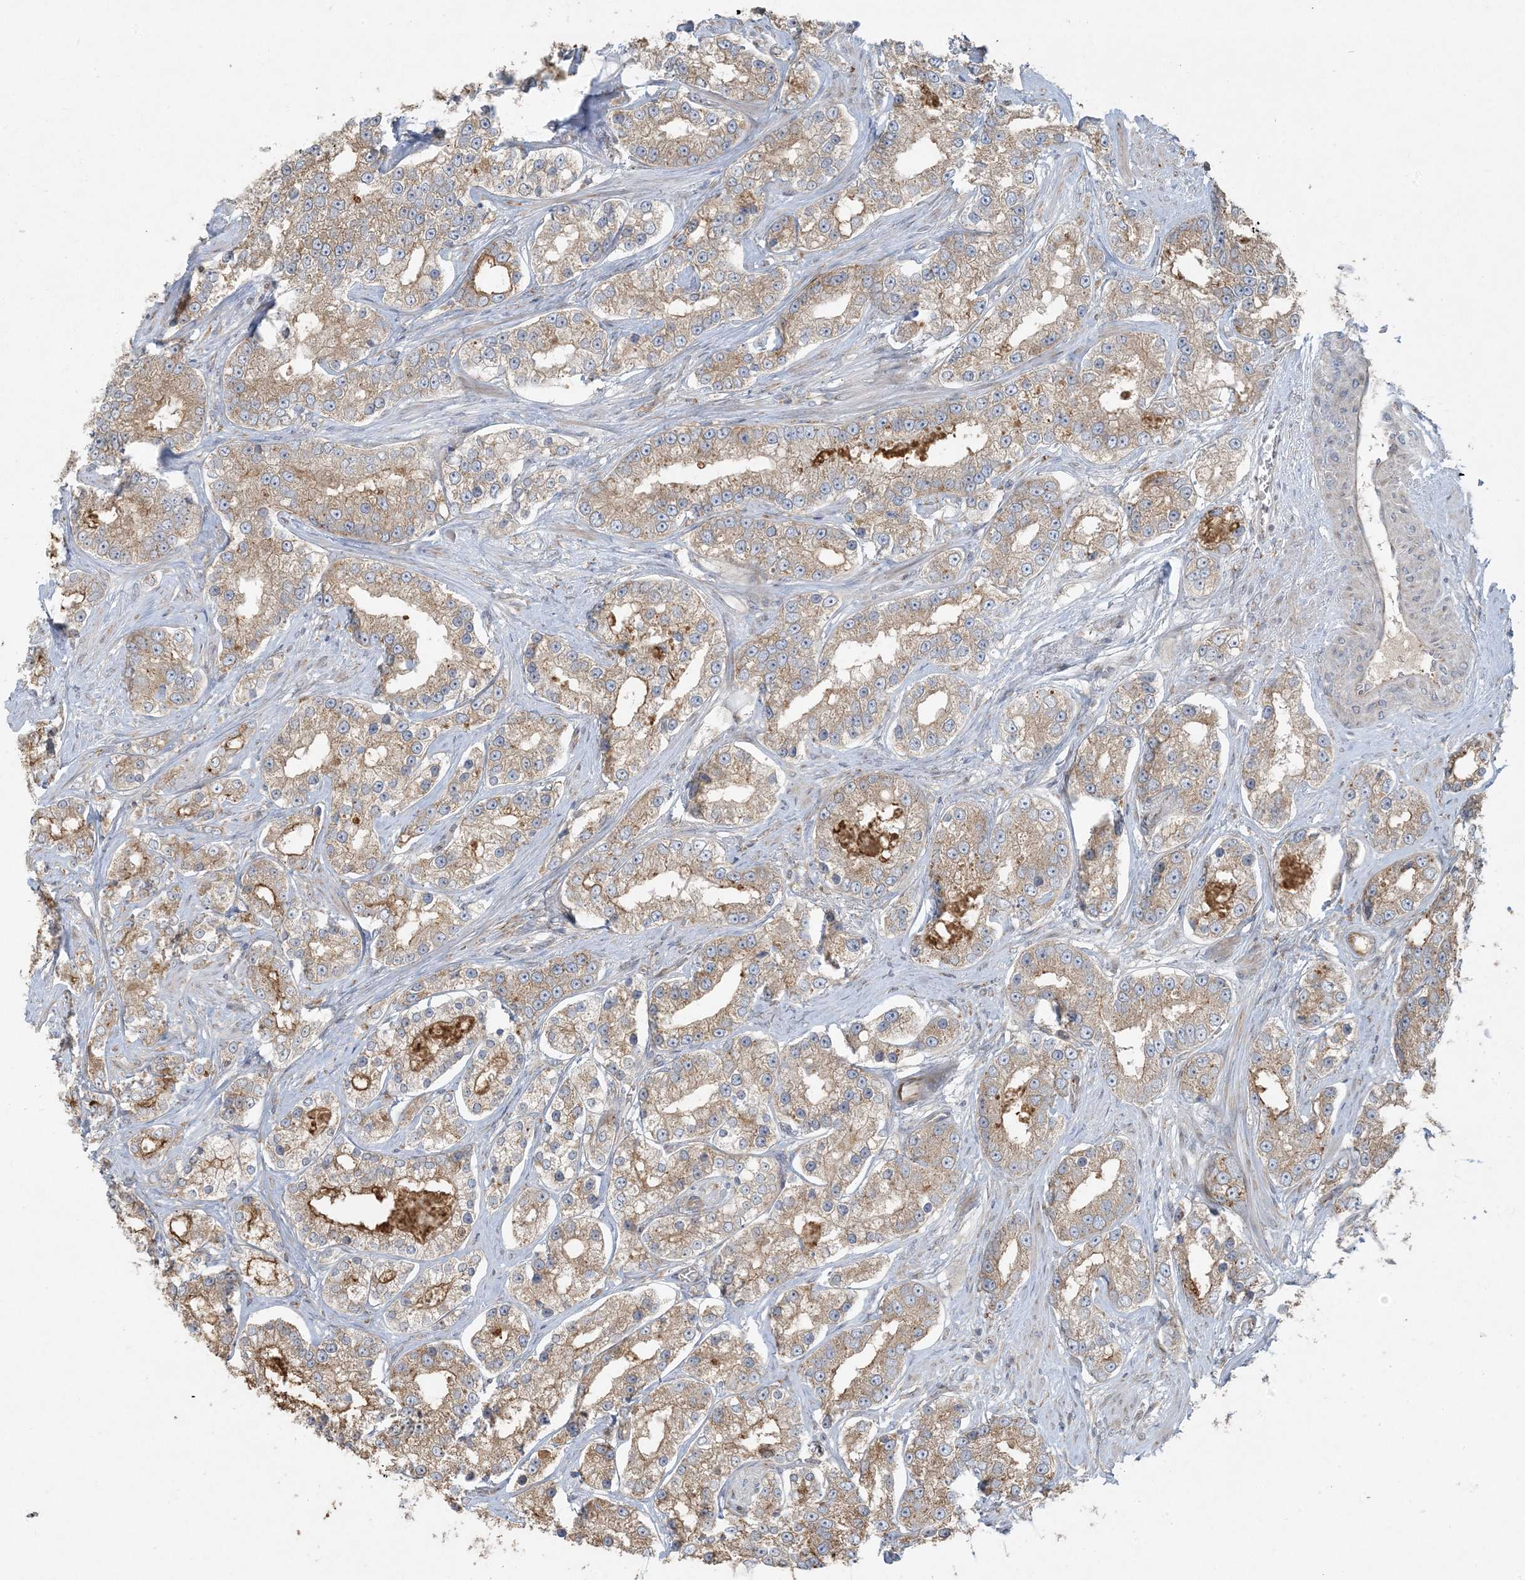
{"staining": {"intensity": "moderate", "quantity": ">75%", "location": "cytoplasmic/membranous"}, "tissue": "prostate cancer", "cell_type": "Tumor cells", "image_type": "cancer", "snomed": [{"axis": "morphology", "description": "Normal tissue, NOS"}, {"axis": "morphology", "description": "Adenocarcinoma, High grade"}, {"axis": "topography", "description": "Prostate"}], "caption": "Prostate cancer (high-grade adenocarcinoma) was stained to show a protein in brown. There is medium levels of moderate cytoplasmic/membranous staining in approximately >75% of tumor cells. Nuclei are stained in blue.", "gene": "ZNF263", "patient": {"sex": "male", "age": 83}}